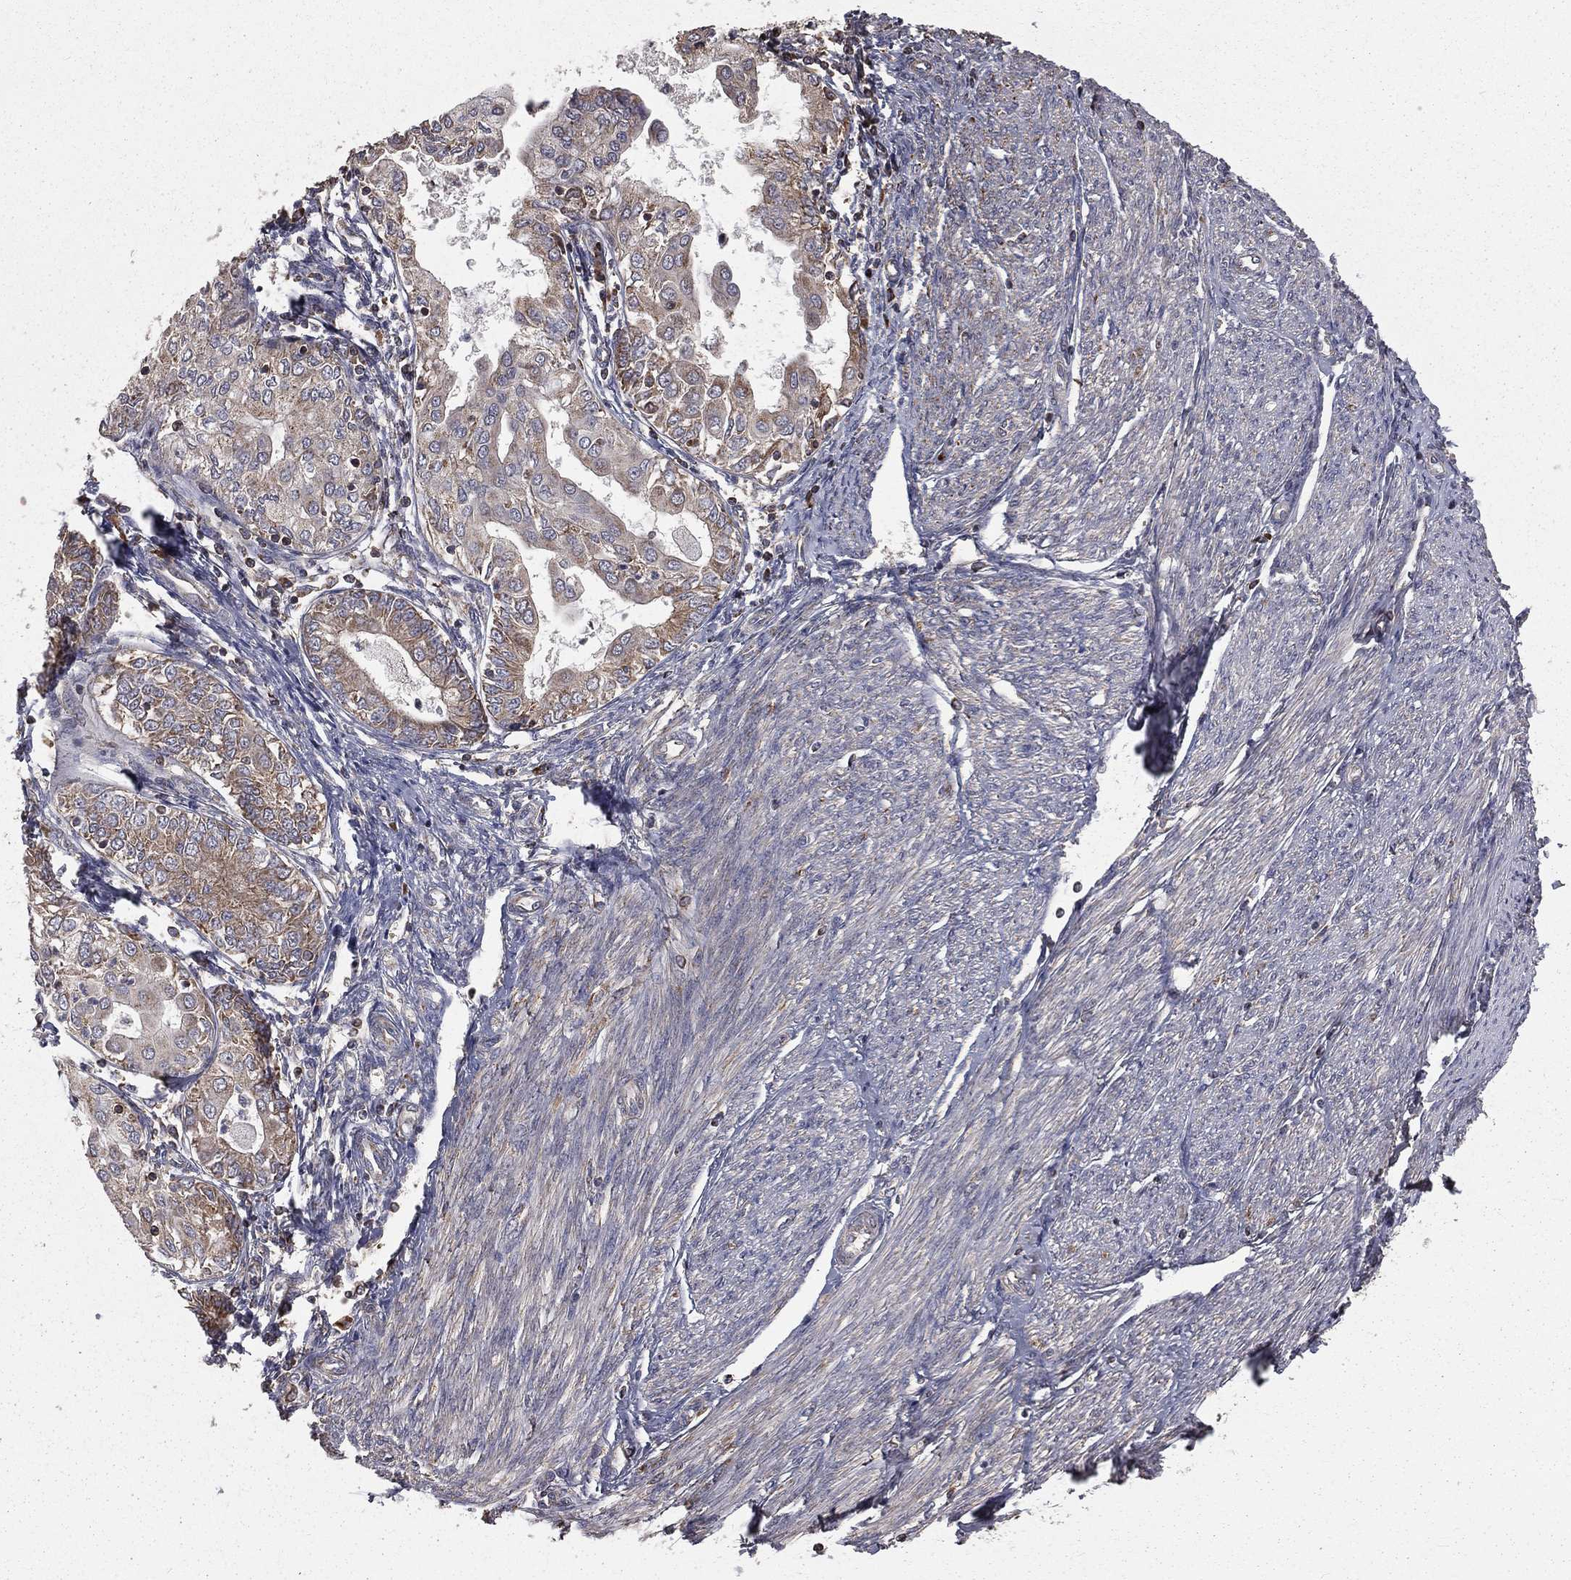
{"staining": {"intensity": "weak", "quantity": "25%-75%", "location": "cytoplasmic/membranous"}, "tissue": "endometrial cancer", "cell_type": "Tumor cells", "image_type": "cancer", "snomed": [{"axis": "morphology", "description": "Adenocarcinoma, NOS"}, {"axis": "topography", "description": "Endometrium"}], "caption": "Adenocarcinoma (endometrial) stained with immunohistochemistry (IHC) reveals weak cytoplasmic/membranous staining in about 25%-75% of tumor cells.", "gene": "OLFML1", "patient": {"sex": "female", "age": 68}}